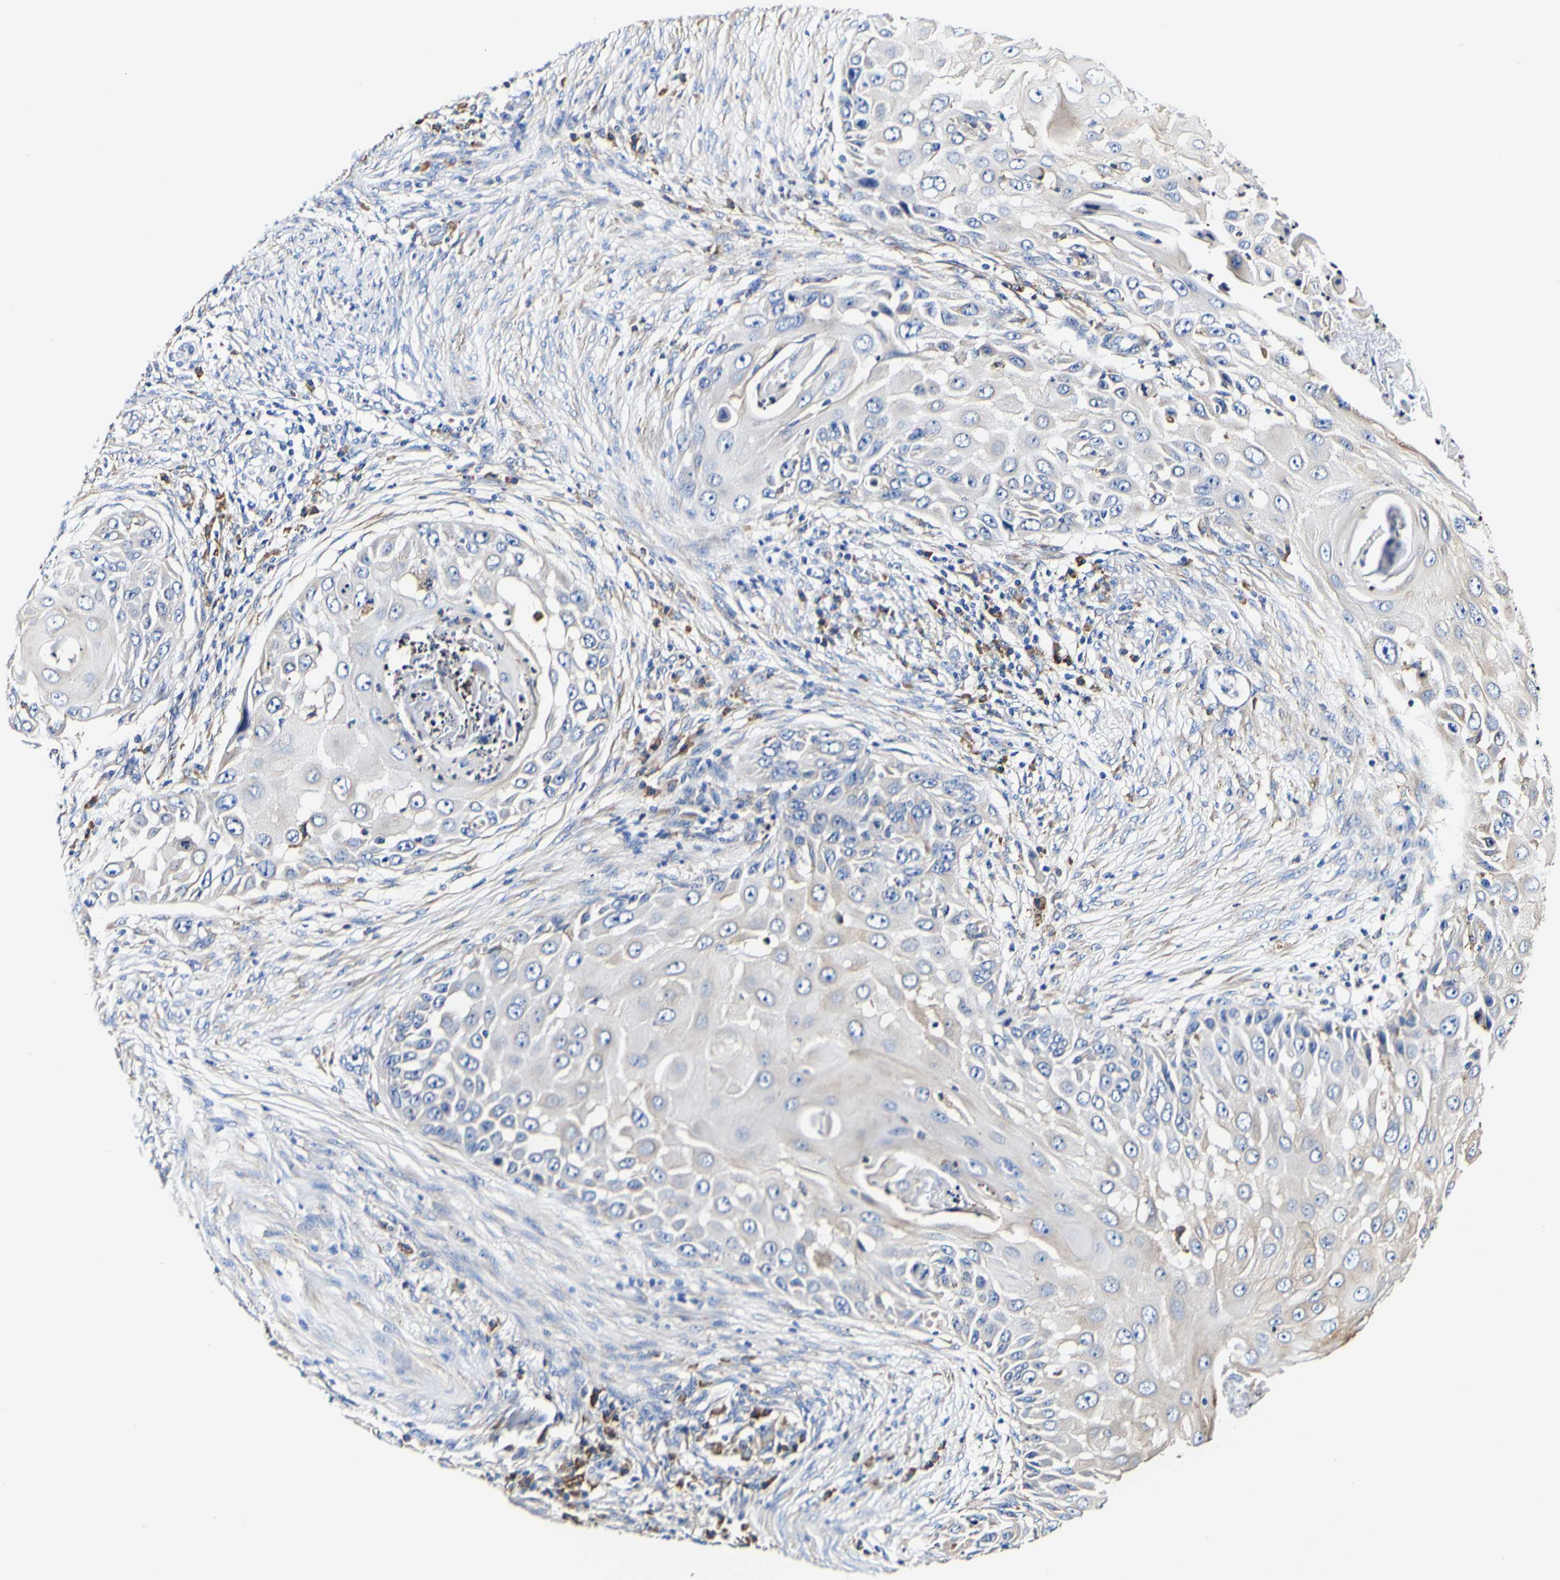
{"staining": {"intensity": "weak", "quantity": "<25%", "location": "cytoplasmic/membranous"}, "tissue": "skin cancer", "cell_type": "Tumor cells", "image_type": "cancer", "snomed": [{"axis": "morphology", "description": "Squamous cell carcinoma, NOS"}, {"axis": "topography", "description": "Skin"}], "caption": "Histopathology image shows no protein staining in tumor cells of skin squamous cell carcinoma tissue.", "gene": "P4HB", "patient": {"sex": "female", "age": 44}}